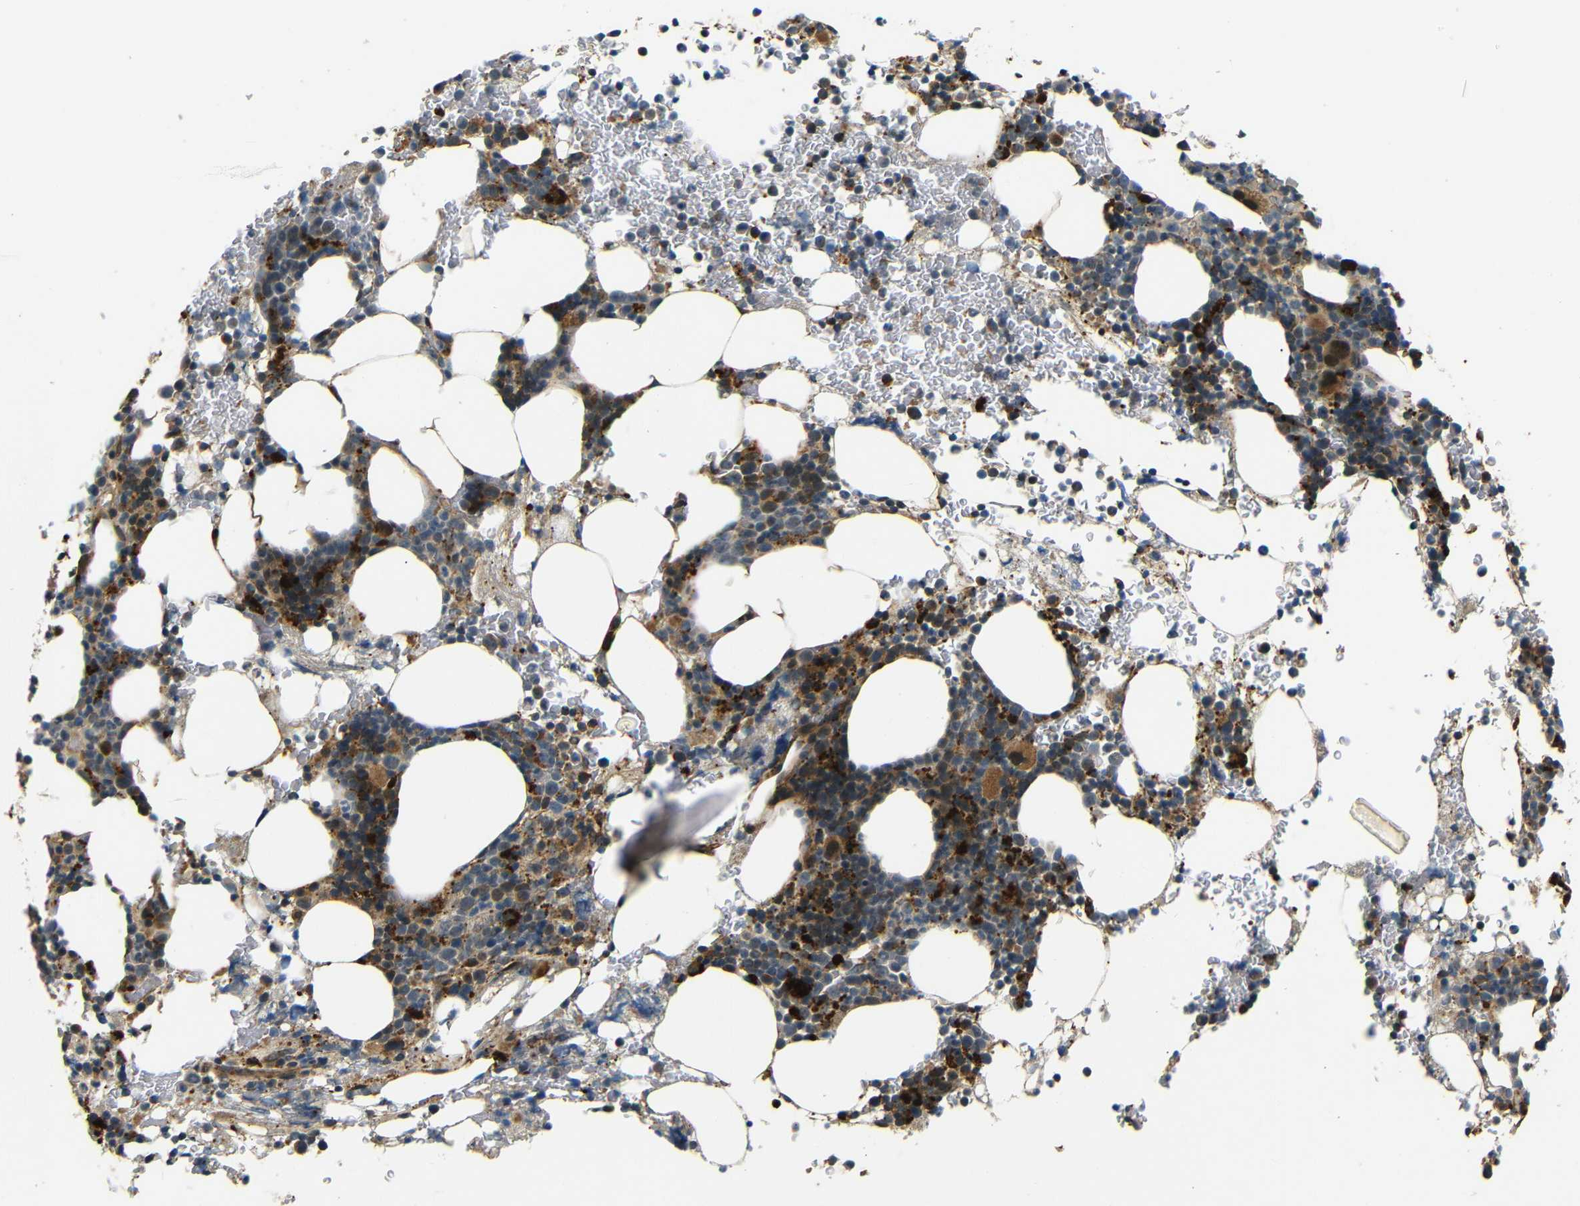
{"staining": {"intensity": "strong", "quantity": "<25%", "location": "cytoplasmic/membranous"}, "tissue": "bone marrow", "cell_type": "Hematopoietic cells", "image_type": "normal", "snomed": [{"axis": "morphology", "description": "Normal tissue, NOS"}, {"axis": "morphology", "description": "Inflammation, NOS"}, {"axis": "topography", "description": "Bone marrow"}], "caption": "Immunohistochemical staining of unremarkable human bone marrow demonstrates strong cytoplasmic/membranous protein staining in about <25% of hematopoietic cells.", "gene": "ATP7A", "patient": {"sex": "female", "age": 84}}